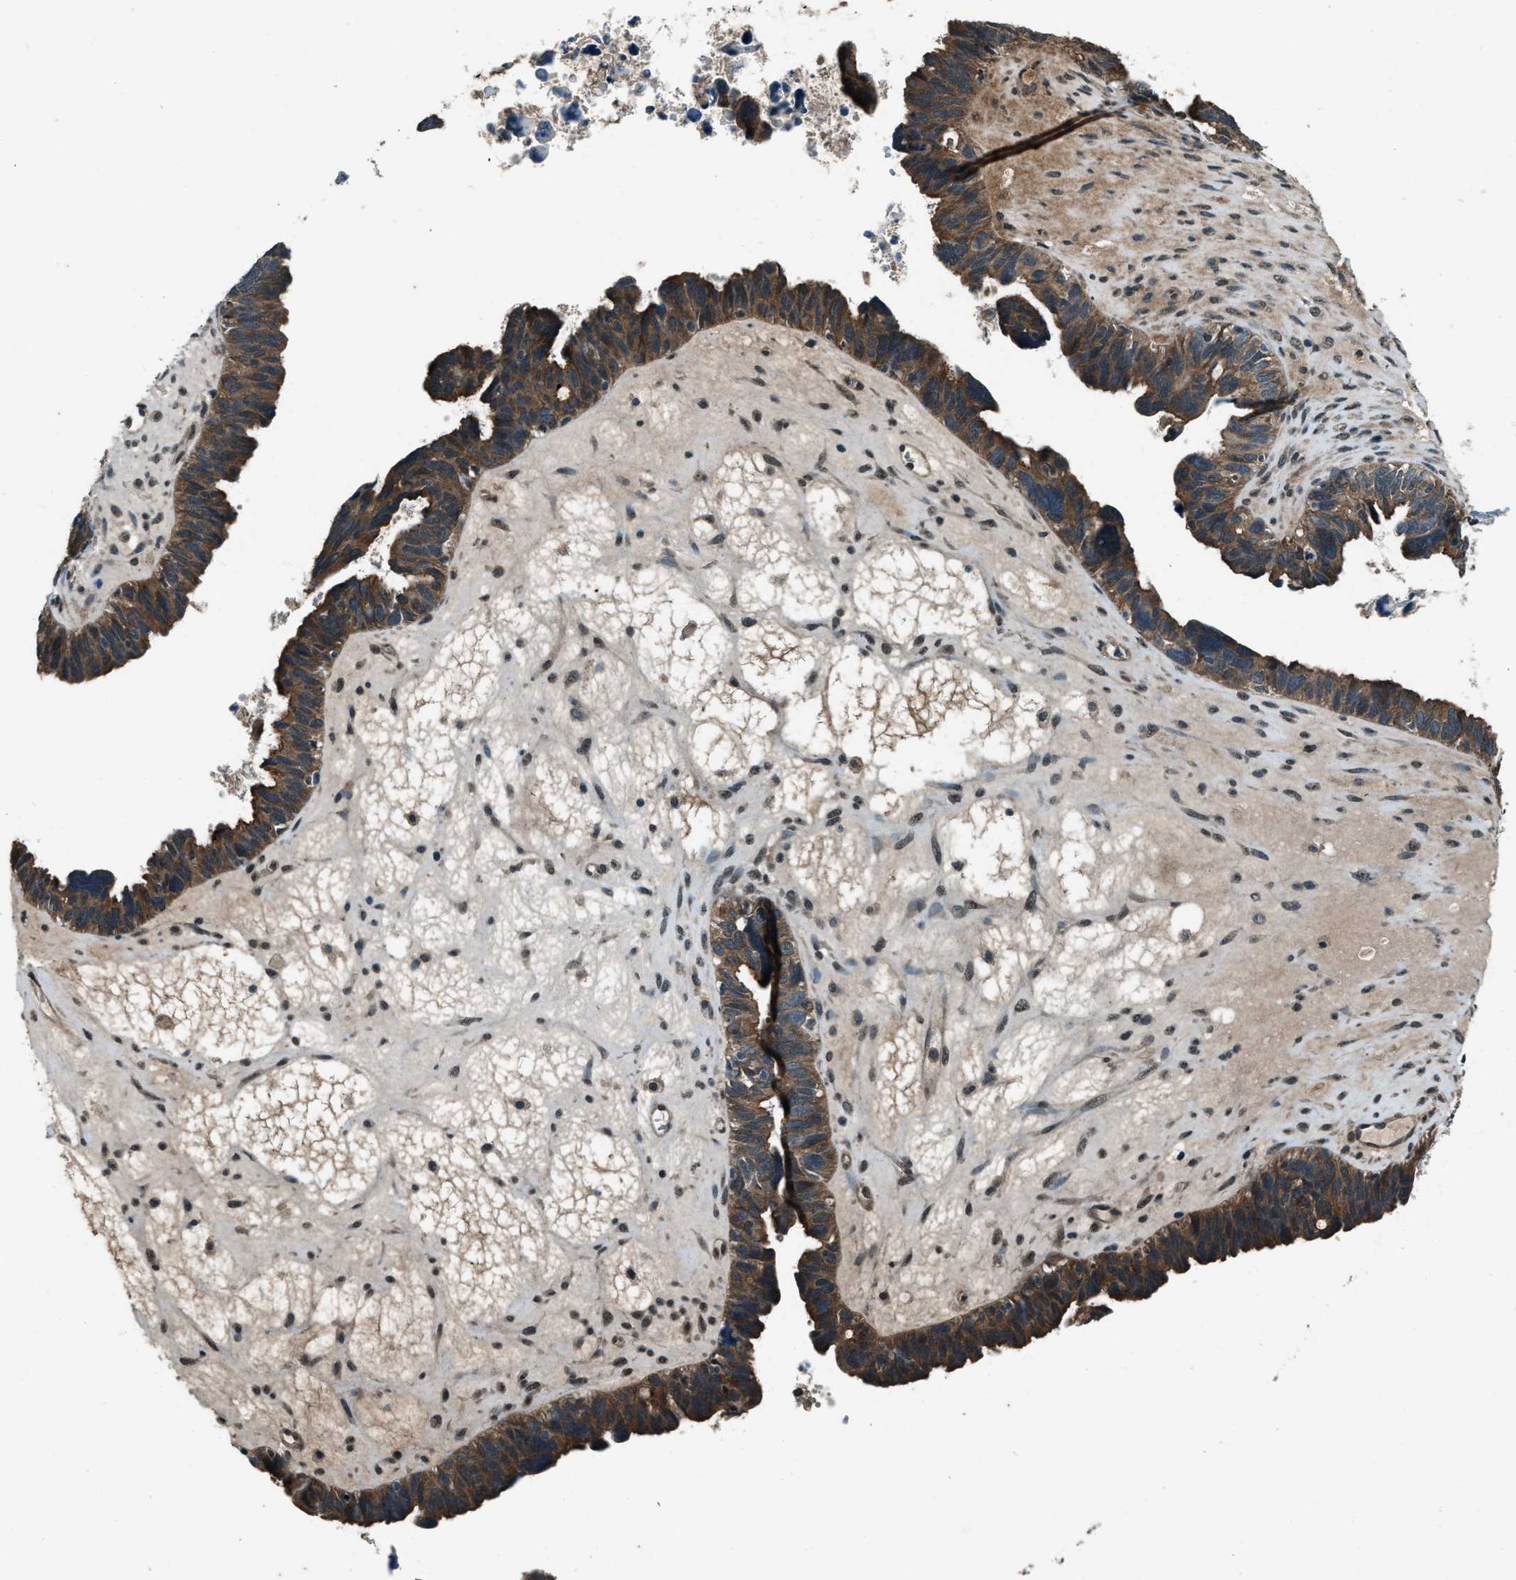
{"staining": {"intensity": "strong", "quantity": ">75%", "location": "cytoplasmic/membranous"}, "tissue": "ovarian cancer", "cell_type": "Tumor cells", "image_type": "cancer", "snomed": [{"axis": "morphology", "description": "Cystadenocarcinoma, serous, NOS"}, {"axis": "topography", "description": "Ovary"}], "caption": "Immunohistochemistry staining of serous cystadenocarcinoma (ovarian), which reveals high levels of strong cytoplasmic/membranous staining in approximately >75% of tumor cells indicating strong cytoplasmic/membranous protein expression. The staining was performed using DAB (brown) for protein detection and nuclei were counterstained in hematoxylin (blue).", "gene": "SVIL", "patient": {"sex": "female", "age": 79}}